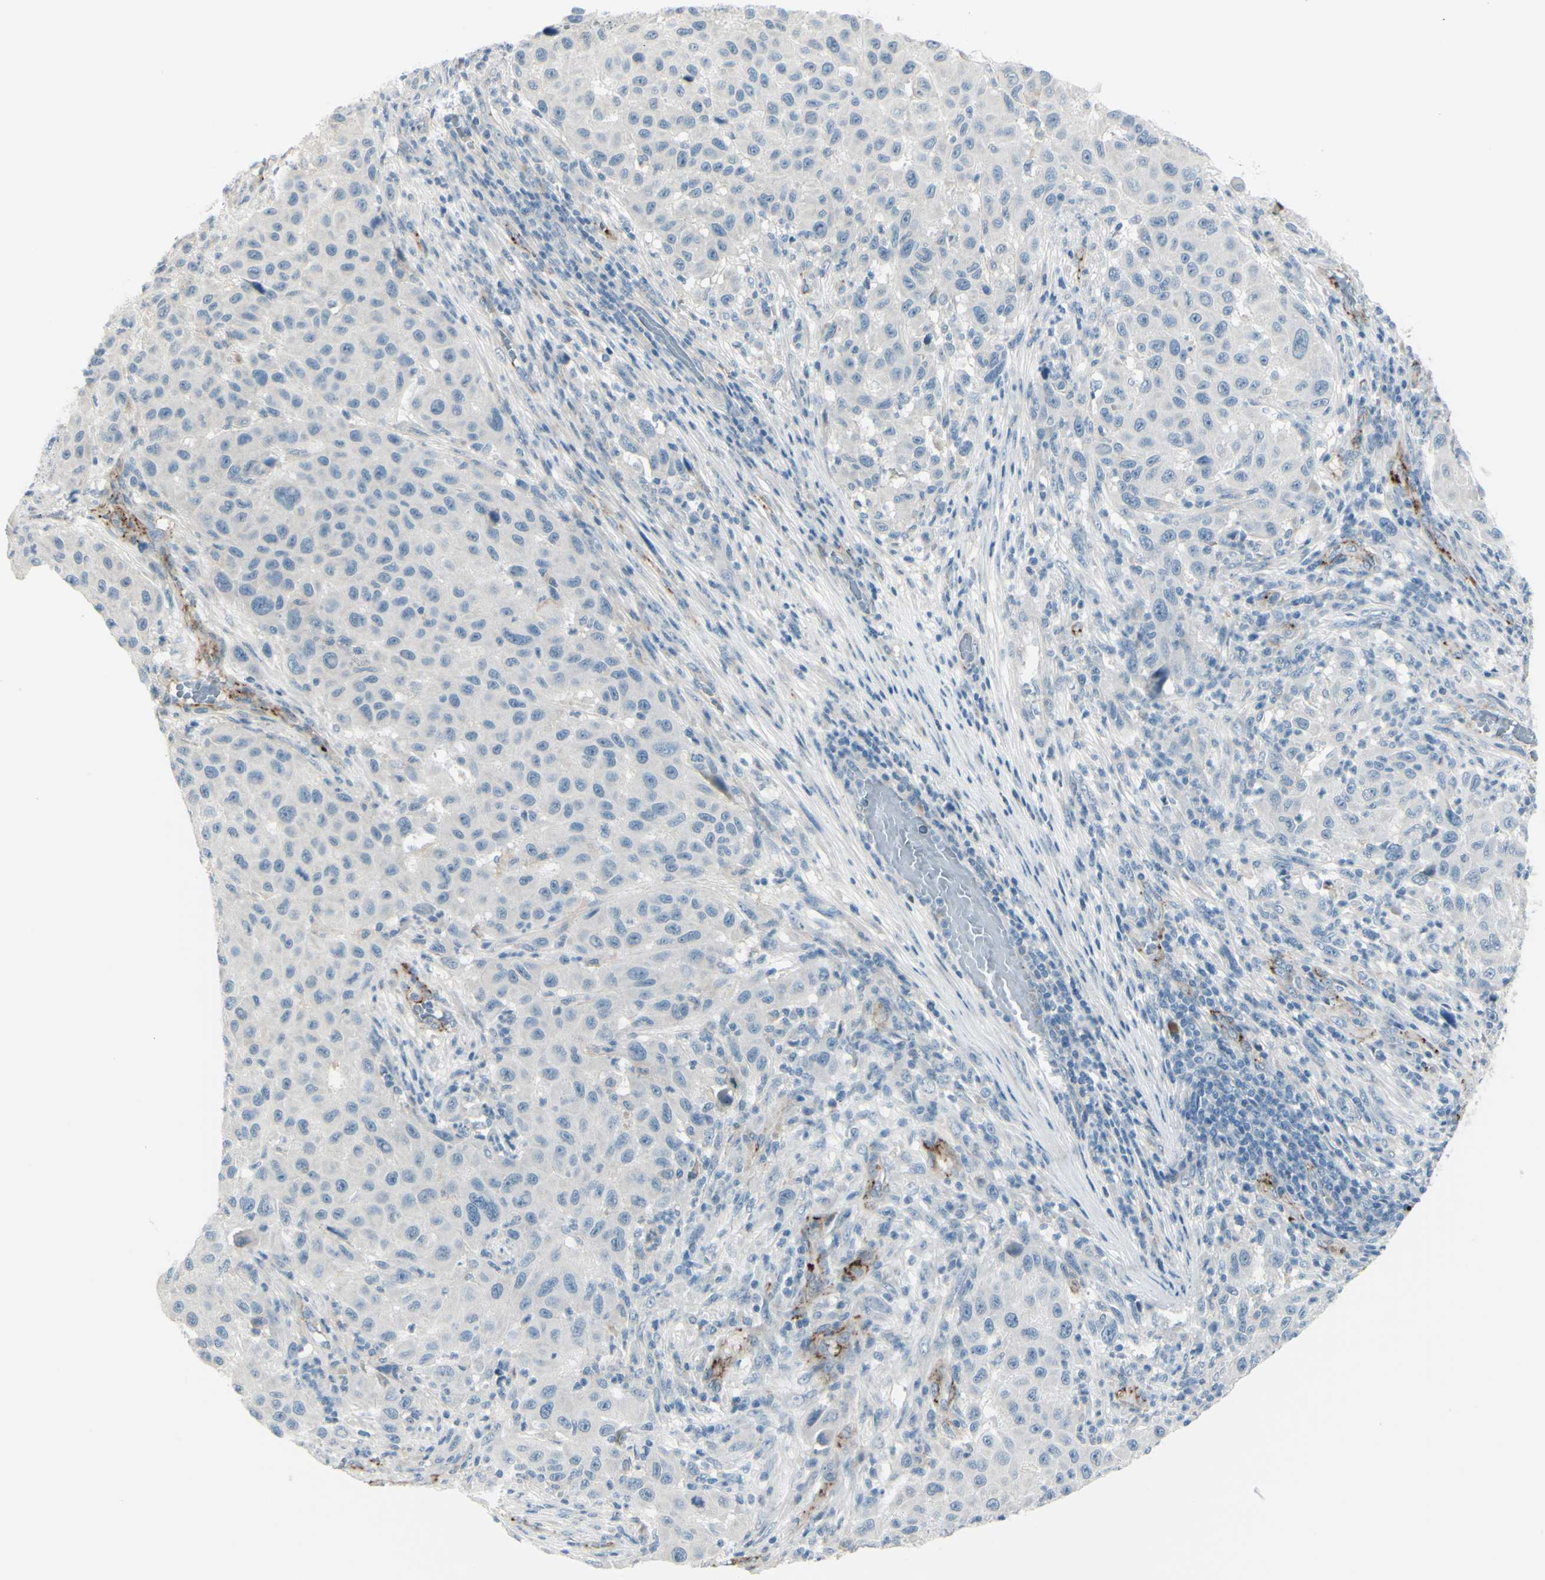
{"staining": {"intensity": "negative", "quantity": "none", "location": "none"}, "tissue": "melanoma", "cell_type": "Tumor cells", "image_type": "cancer", "snomed": [{"axis": "morphology", "description": "Malignant melanoma, Metastatic site"}, {"axis": "topography", "description": "Lymph node"}], "caption": "A micrograph of melanoma stained for a protein demonstrates no brown staining in tumor cells.", "gene": "GPR34", "patient": {"sex": "male", "age": 61}}